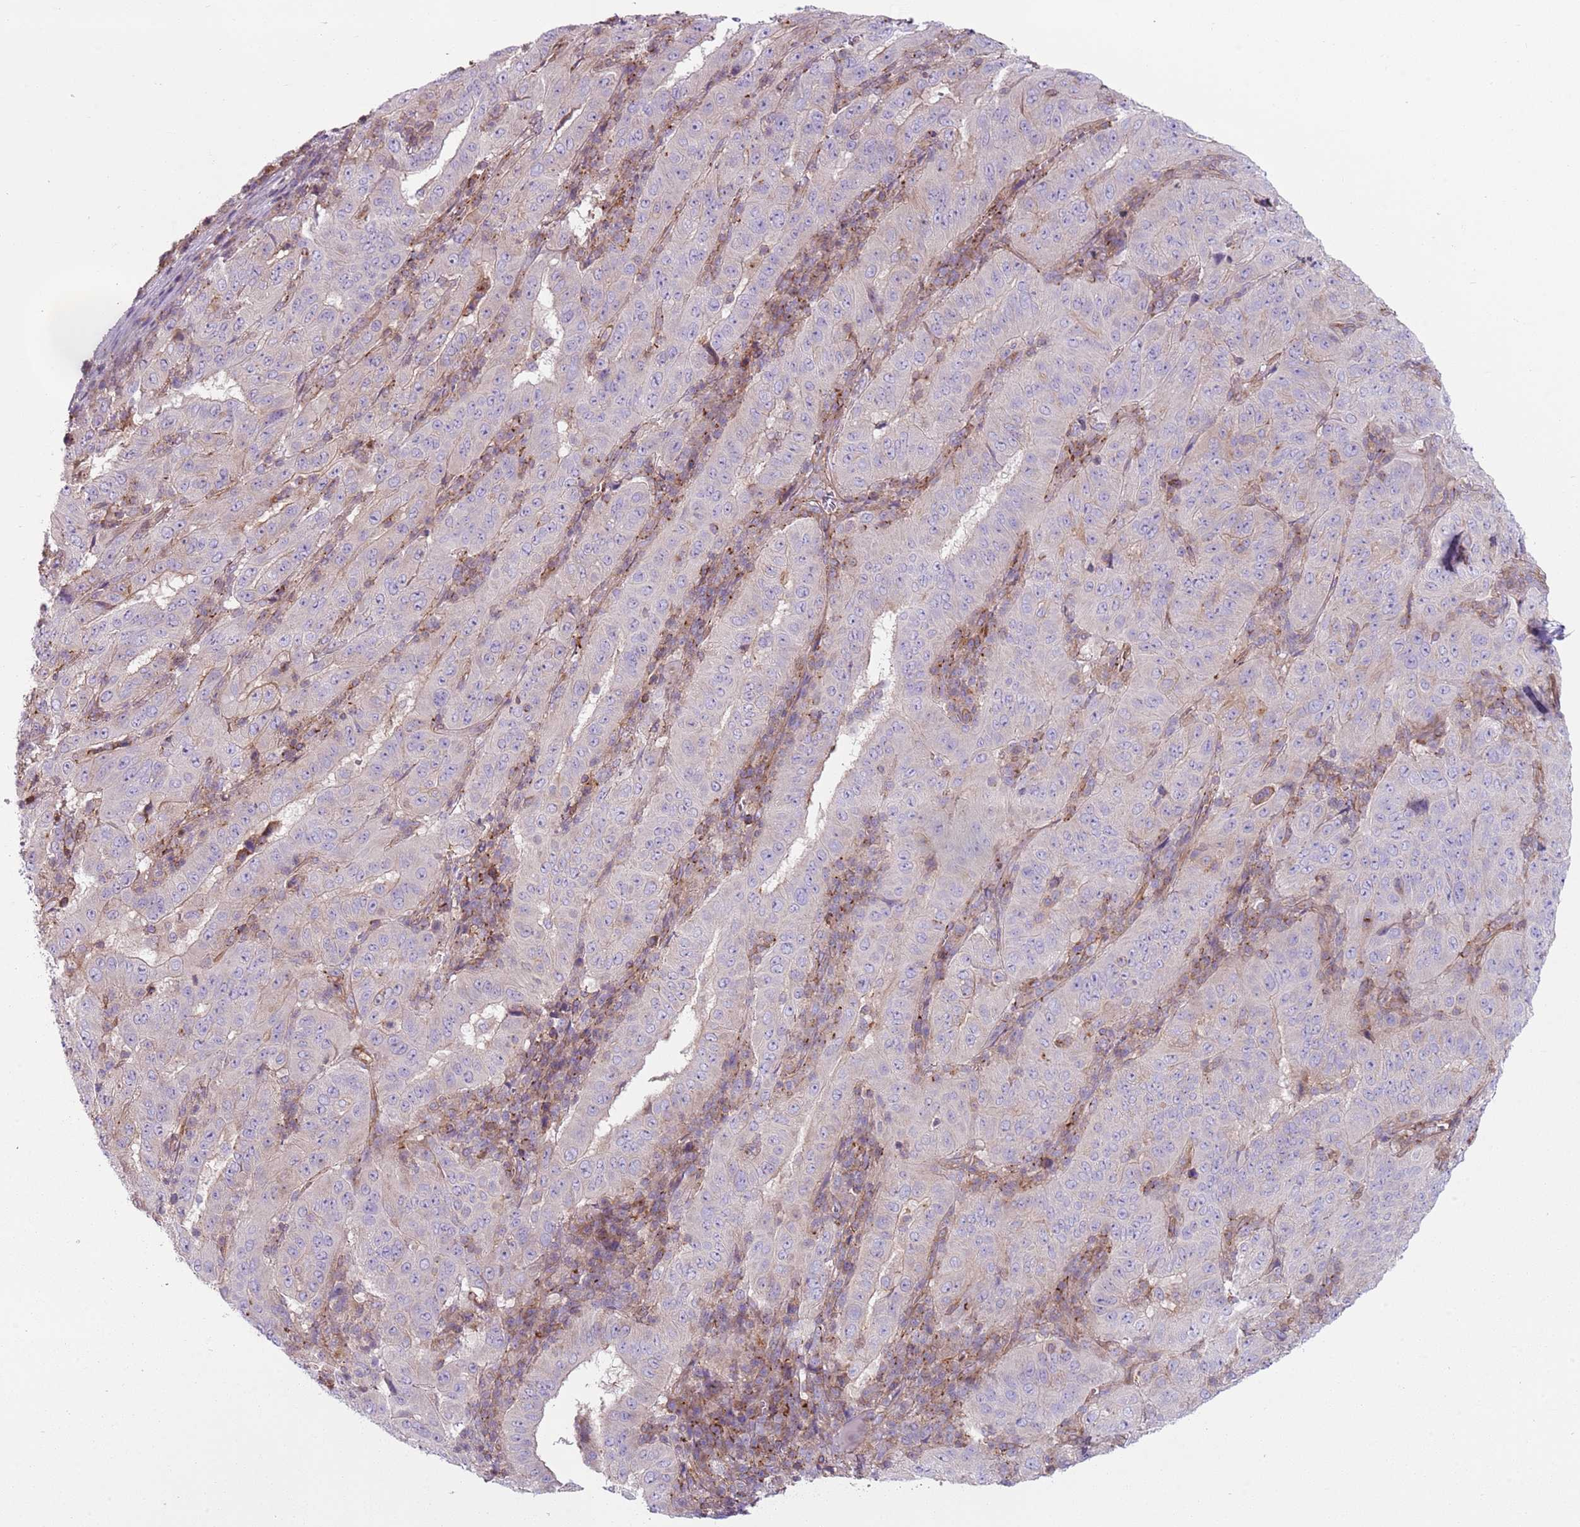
{"staining": {"intensity": "negative", "quantity": "none", "location": "none"}, "tissue": "pancreatic cancer", "cell_type": "Tumor cells", "image_type": "cancer", "snomed": [{"axis": "morphology", "description": "Adenocarcinoma, NOS"}, {"axis": "topography", "description": "Pancreas"}], "caption": "Immunohistochemistry (IHC) micrograph of neoplastic tissue: human pancreatic cancer (adenocarcinoma) stained with DAB (3,3'-diaminobenzidine) shows no significant protein expression in tumor cells.", "gene": "GNAI3", "patient": {"sex": "male", "age": 63}}